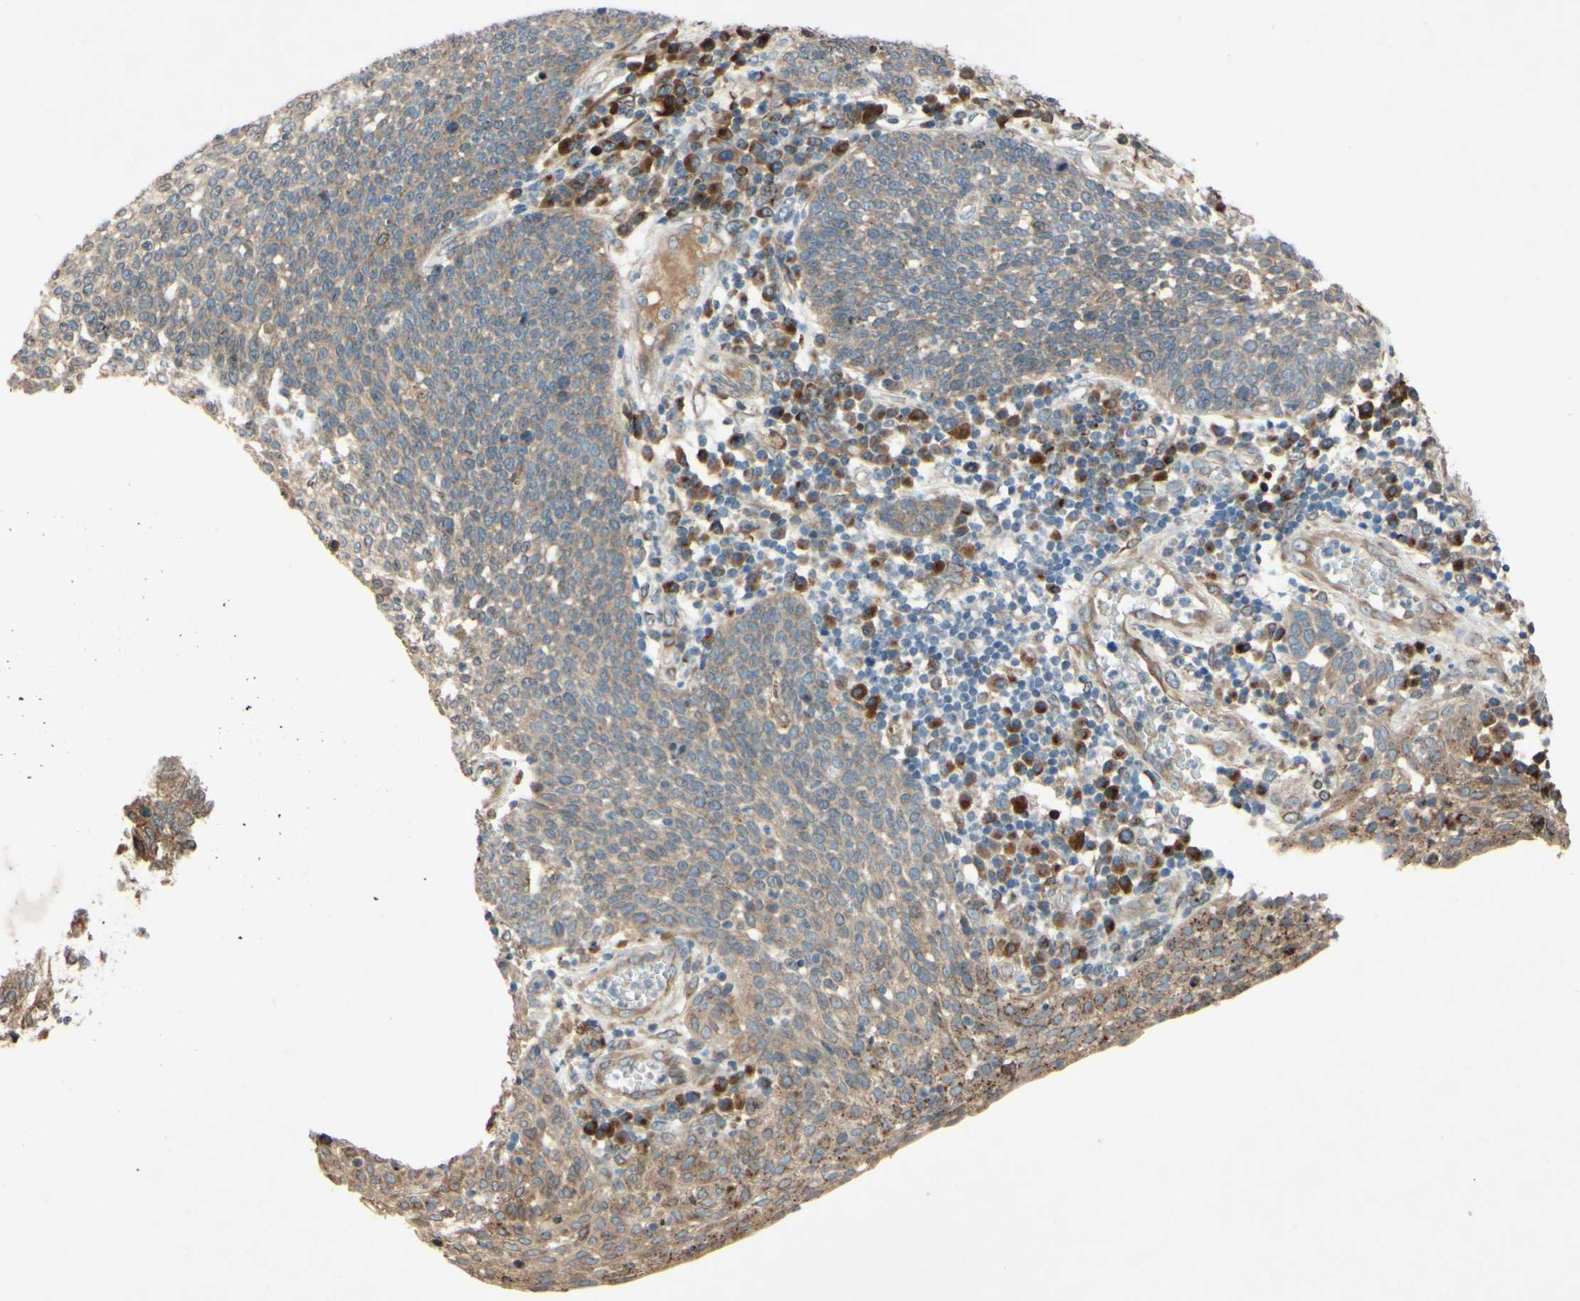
{"staining": {"intensity": "weak", "quantity": ">75%", "location": "cytoplasmic/membranous"}, "tissue": "cervical cancer", "cell_type": "Tumor cells", "image_type": "cancer", "snomed": [{"axis": "morphology", "description": "Squamous cell carcinoma, NOS"}, {"axis": "topography", "description": "Cervix"}], "caption": "Cervical cancer (squamous cell carcinoma) tissue demonstrates weak cytoplasmic/membranous expression in about >75% of tumor cells", "gene": "PTPRU", "patient": {"sex": "female", "age": 34}}